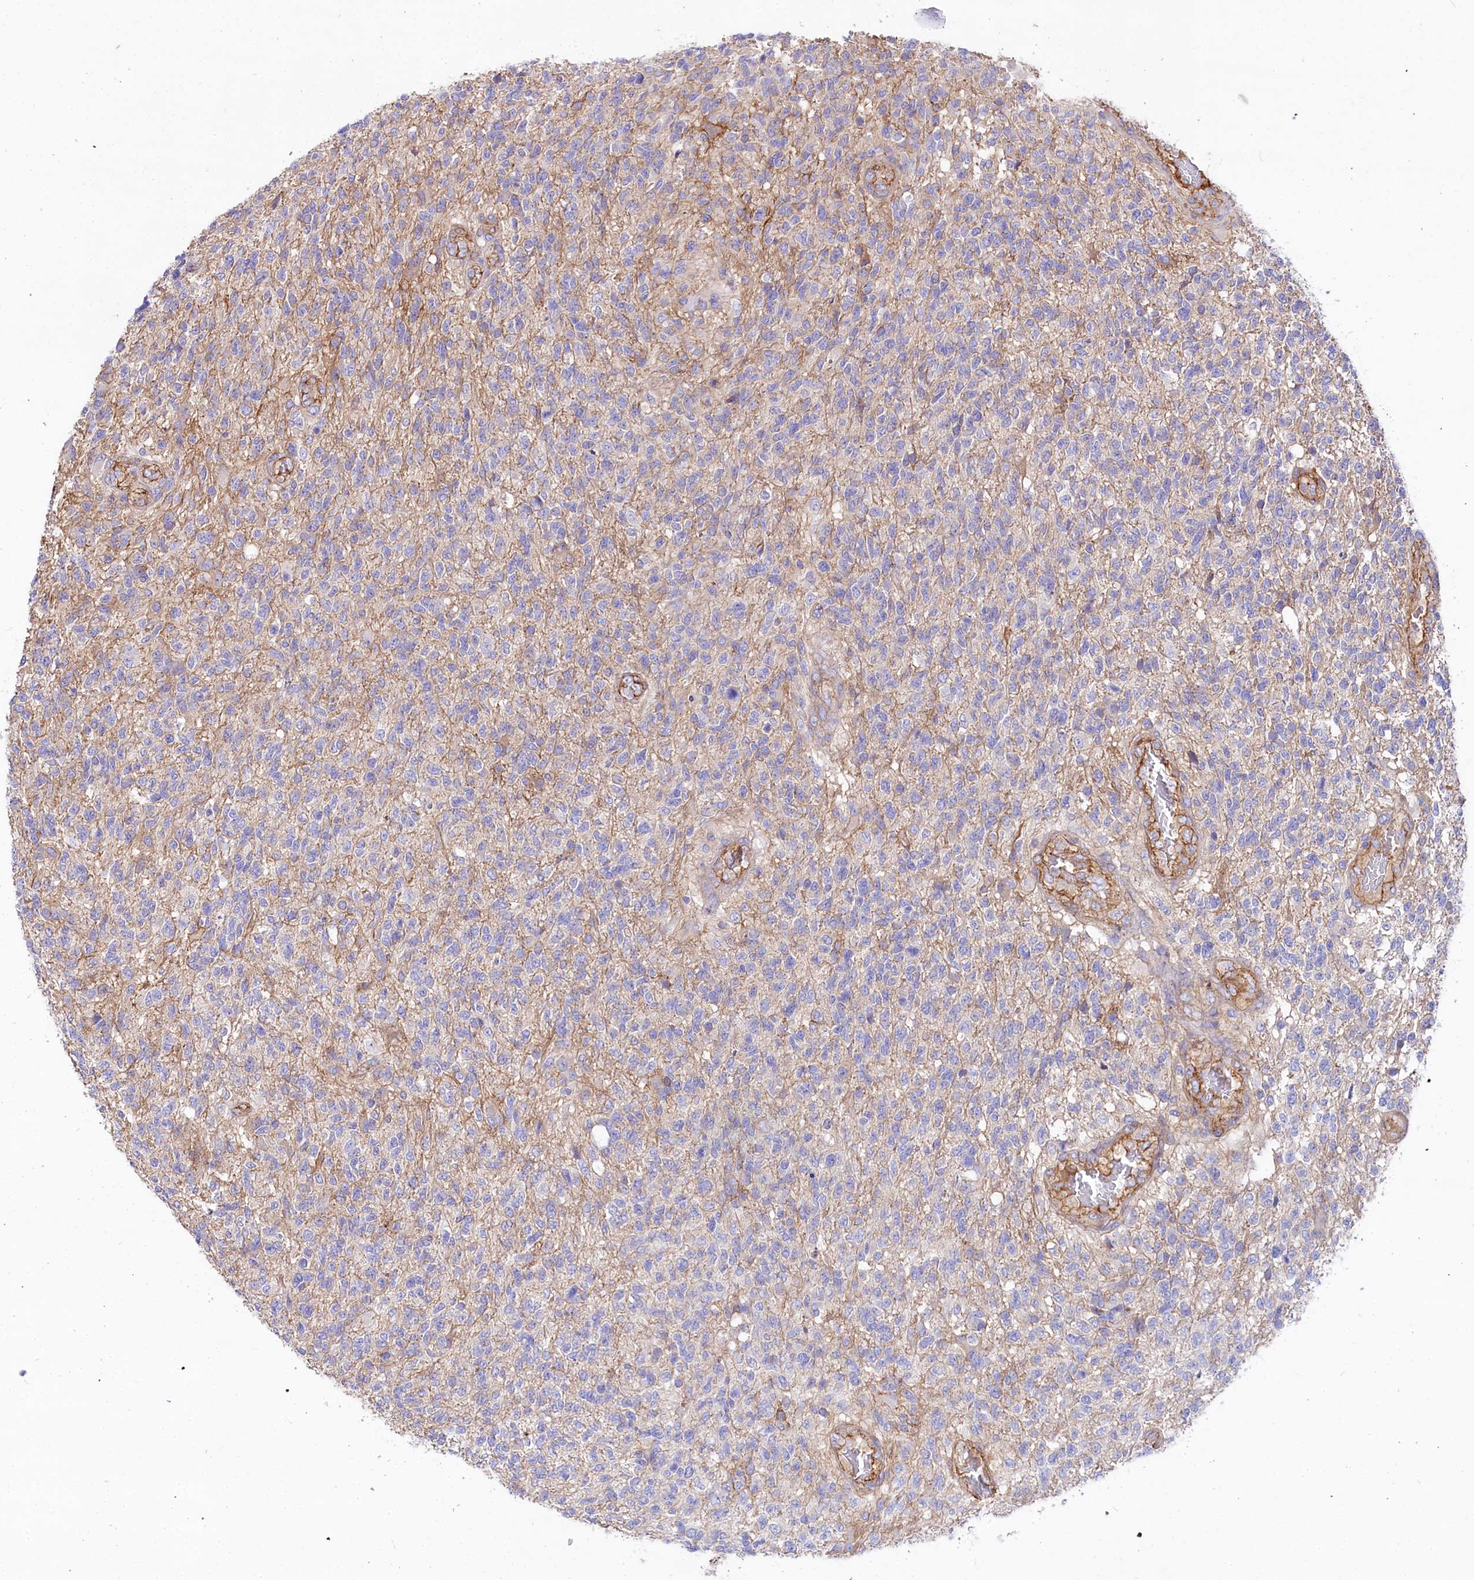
{"staining": {"intensity": "negative", "quantity": "none", "location": "none"}, "tissue": "glioma", "cell_type": "Tumor cells", "image_type": "cancer", "snomed": [{"axis": "morphology", "description": "Glioma, malignant, High grade"}, {"axis": "topography", "description": "Brain"}], "caption": "Image shows no protein staining in tumor cells of glioma tissue. The staining was performed using DAB to visualize the protein expression in brown, while the nuclei were stained in blue with hematoxylin (Magnification: 20x).", "gene": "FCHSD2", "patient": {"sex": "male", "age": 56}}